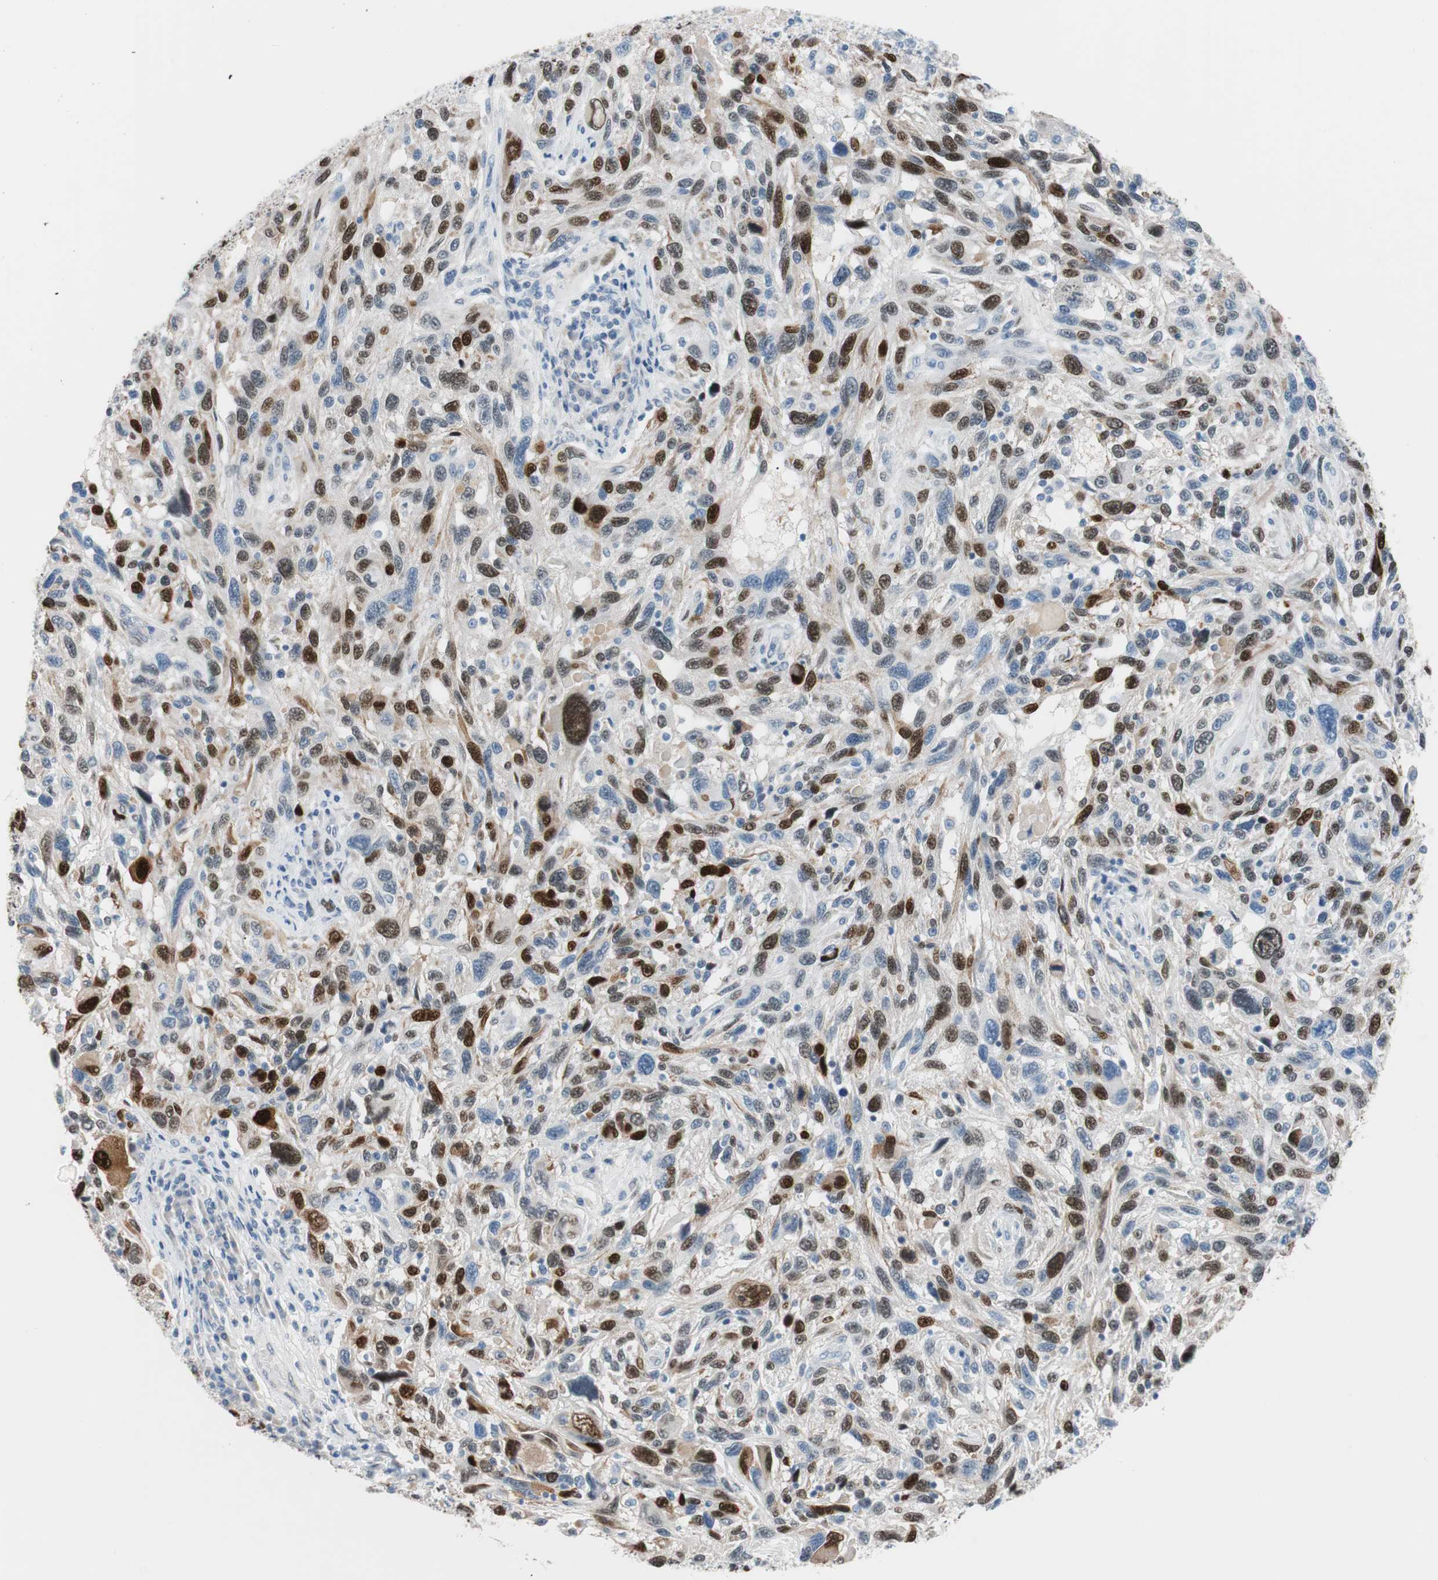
{"staining": {"intensity": "strong", "quantity": "25%-75%", "location": "nuclear"}, "tissue": "melanoma", "cell_type": "Tumor cells", "image_type": "cancer", "snomed": [{"axis": "morphology", "description": "Malignant melanoma, NOS"}, {"axis": "topography", "description": "Skin"}], "caption": "Approximately 25%-75% of tumor cells in human melanoma show strong nuclear protein positivity as visualized by brown immunohistochemical staining.", "gene": "FOSL1", "patient": {"sex": "male", "age": 53}}